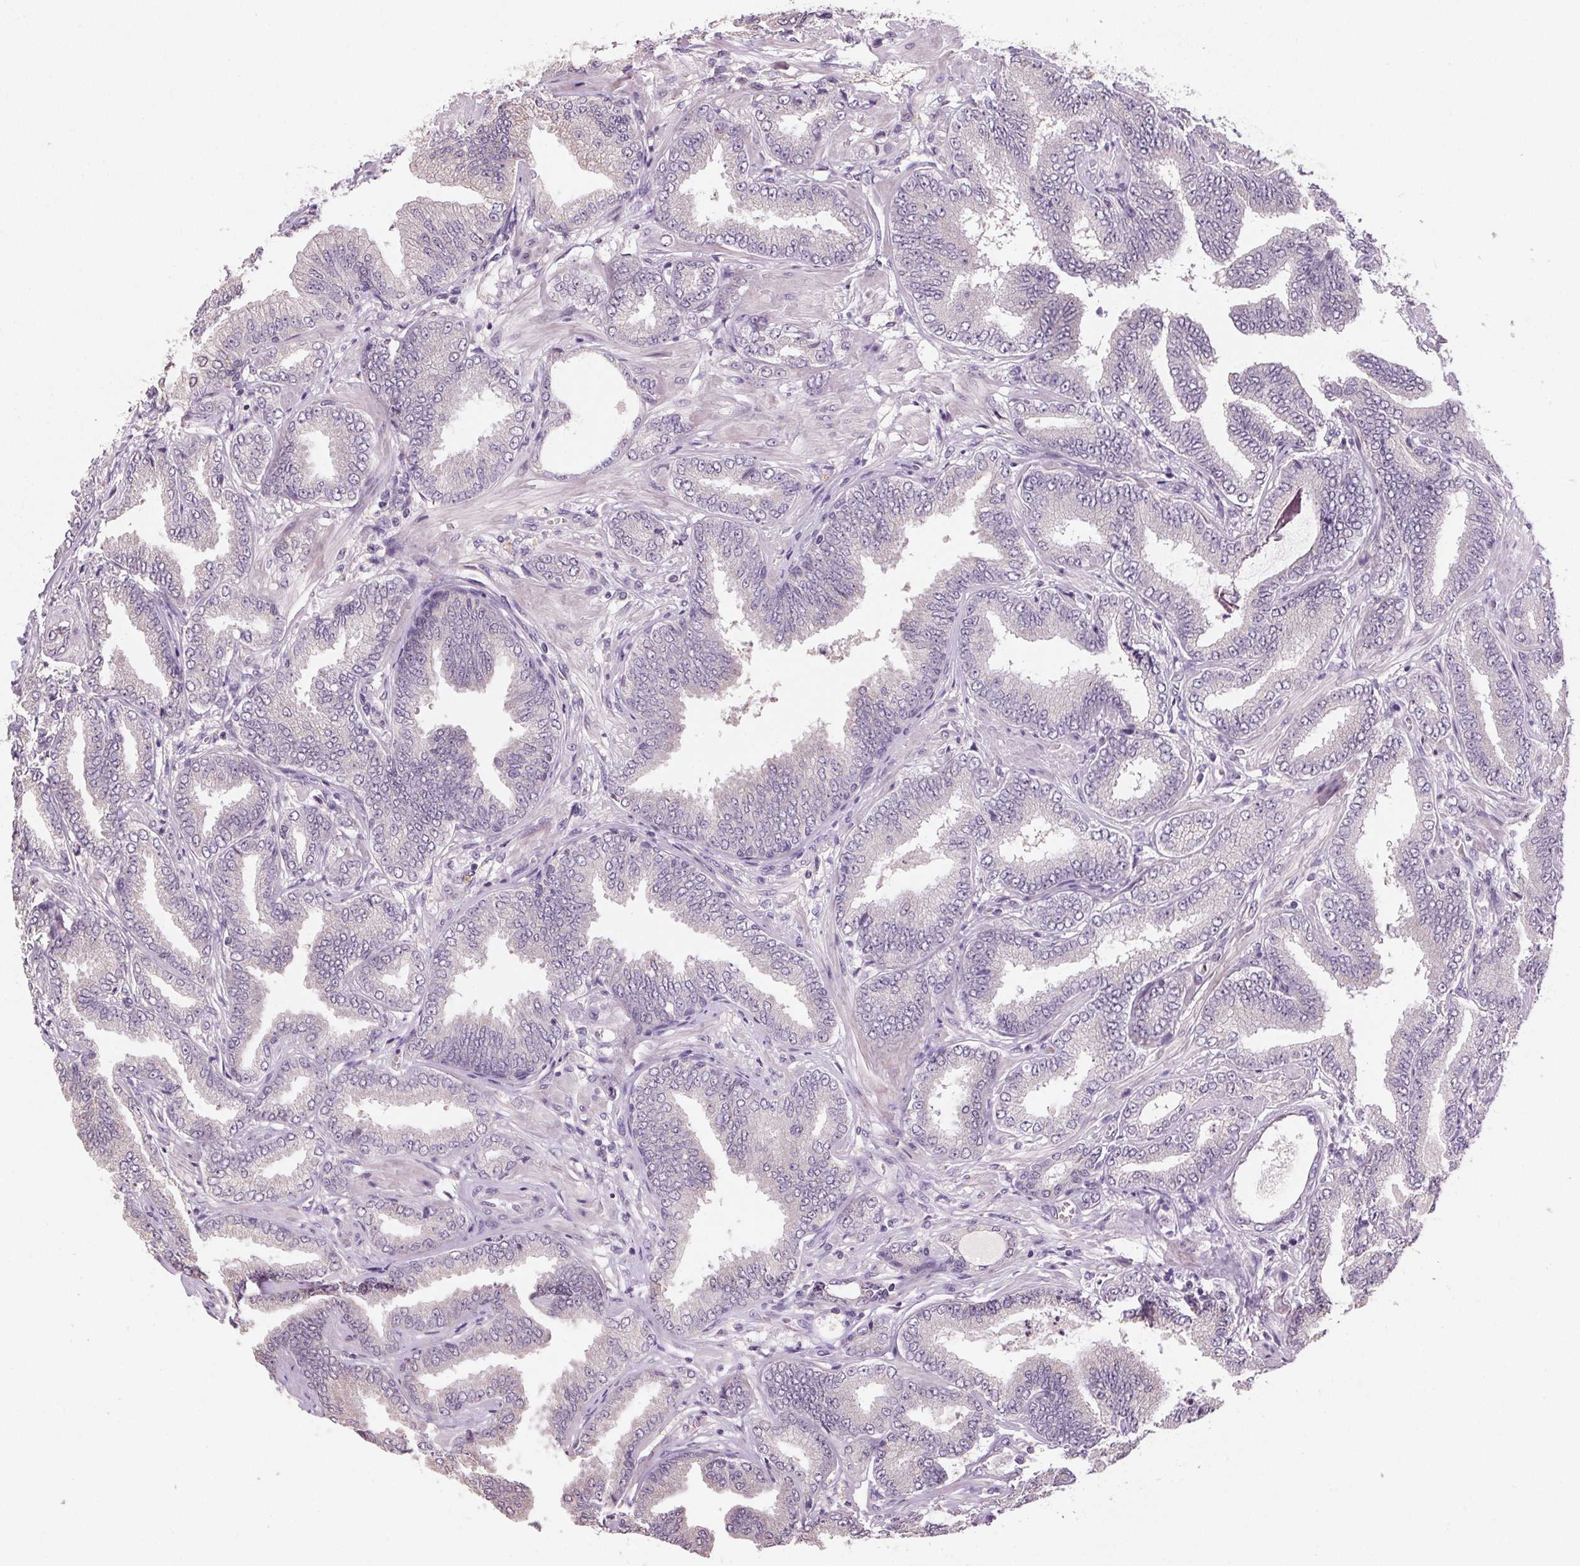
{"staining": {"intensity": "negative", "quantity": "none", "location": "none"}, "tissue": "prostate cancer", "cell_type": "Tumor cells", "image_type": "cancer", "snomed": [{"axis": "morphology", "description": "Adenocarcinoma, Low grade"}, {"axis": "topography", "description": "Prostate"}], "caption": "Human prostate cancer (low-grade adenocarcinoma) stained for a protein using IHC displays no positivity in tumor cells.", "gene": "ALDH8A1", "patient": {"sex": "male", "age": 55}}